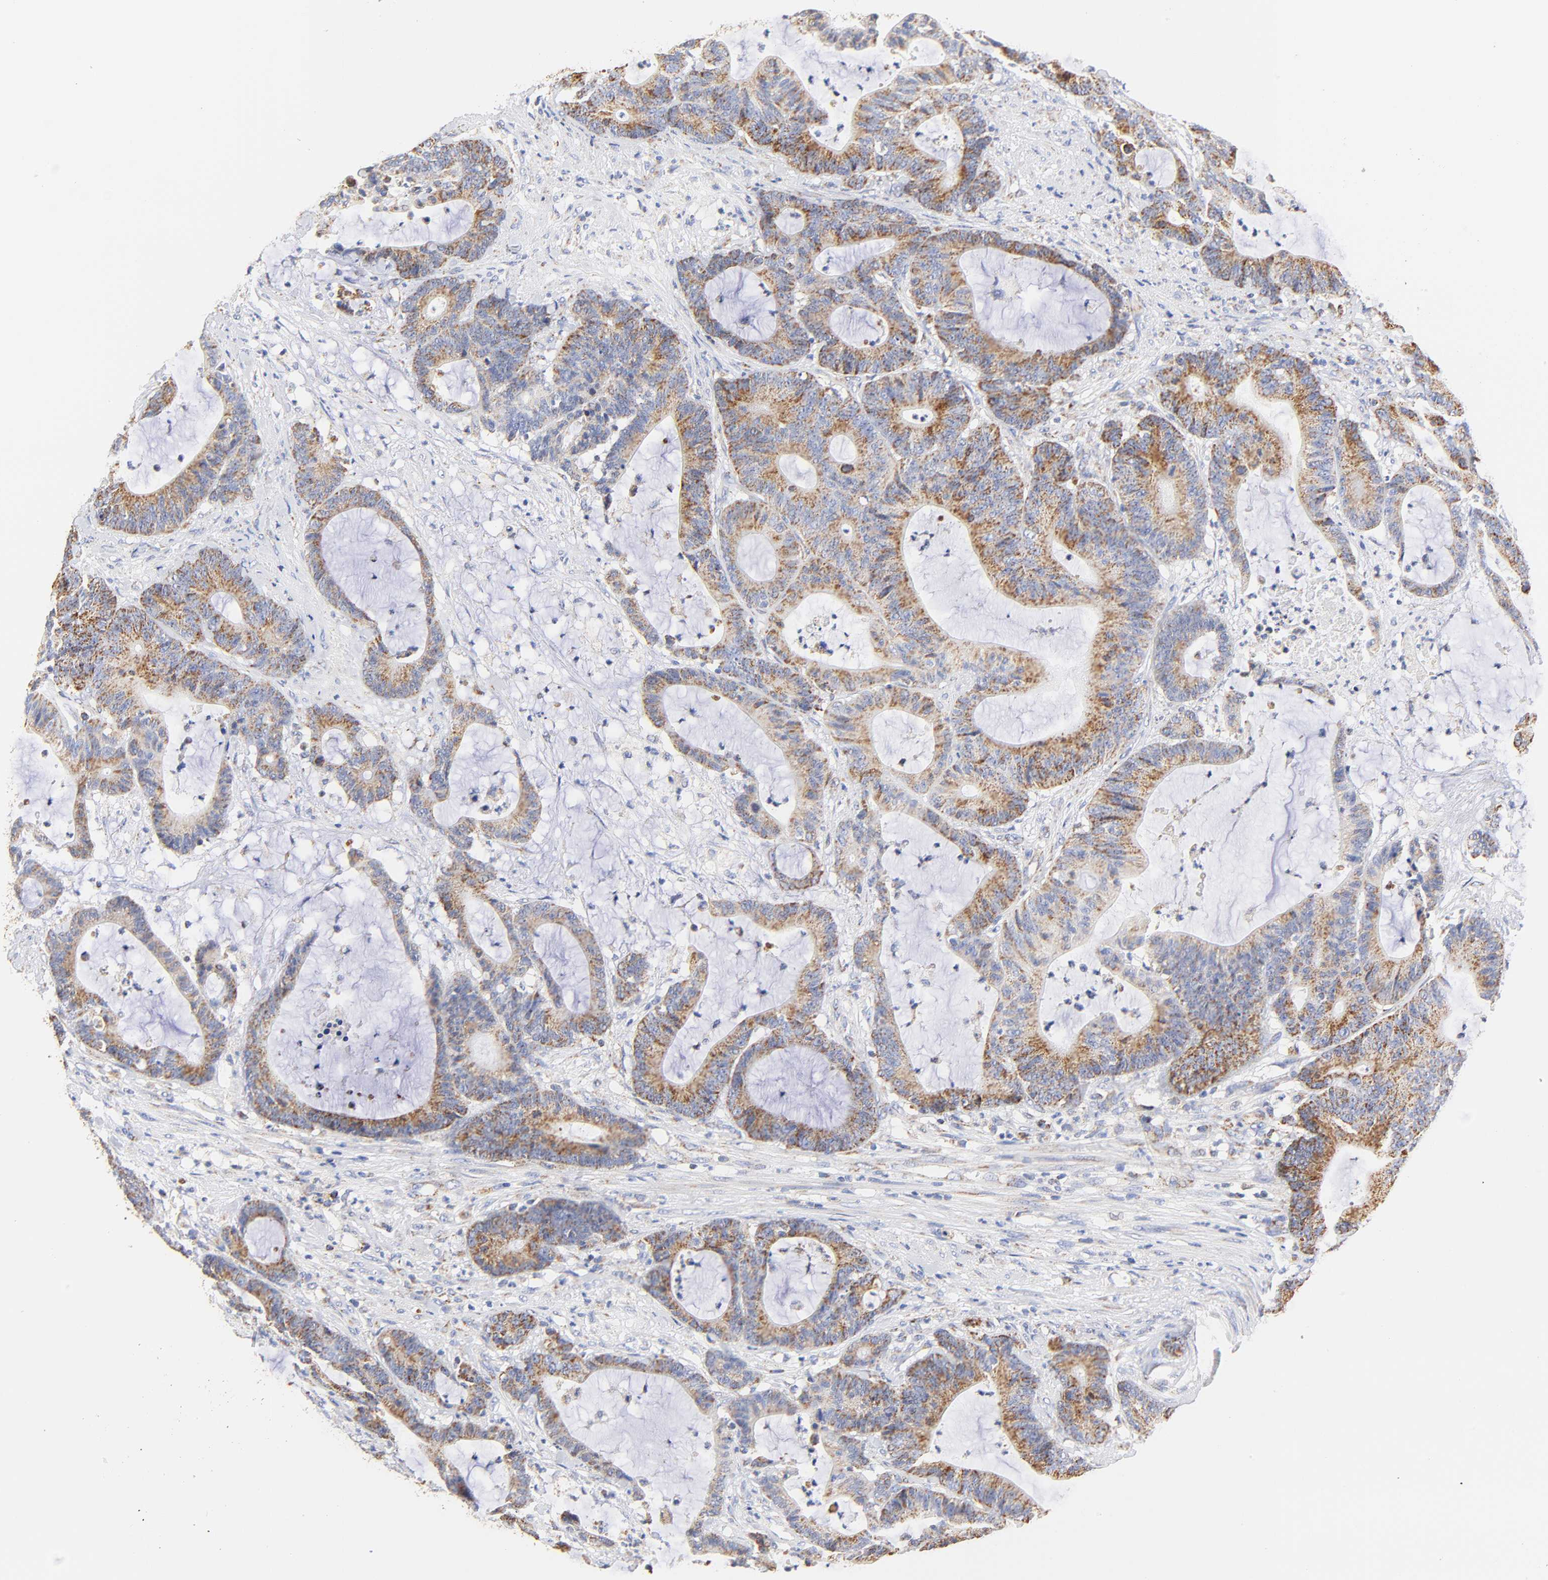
{"staining": {"intensity": "moderate", "quantity": ">75%", "location": "cytoplasmic/membranous"}, "tissue": "colorectal cancer", "cell_type": "Tumor cells", "image_type": "cancer", "snomed": [{"axis": "morphology", "description": "Adenocarcinoma, NOS"}, {"axis": "topography", "description": "Colon"}], "caption": "Brown immunohistochemical staining in human colorectal cancer shows moderate cytoplasmic/membranous staining in approximately >75% of tumor cells.", "gene": "ATP5F1D", "patient": {"sex": "female", "age": 84}}